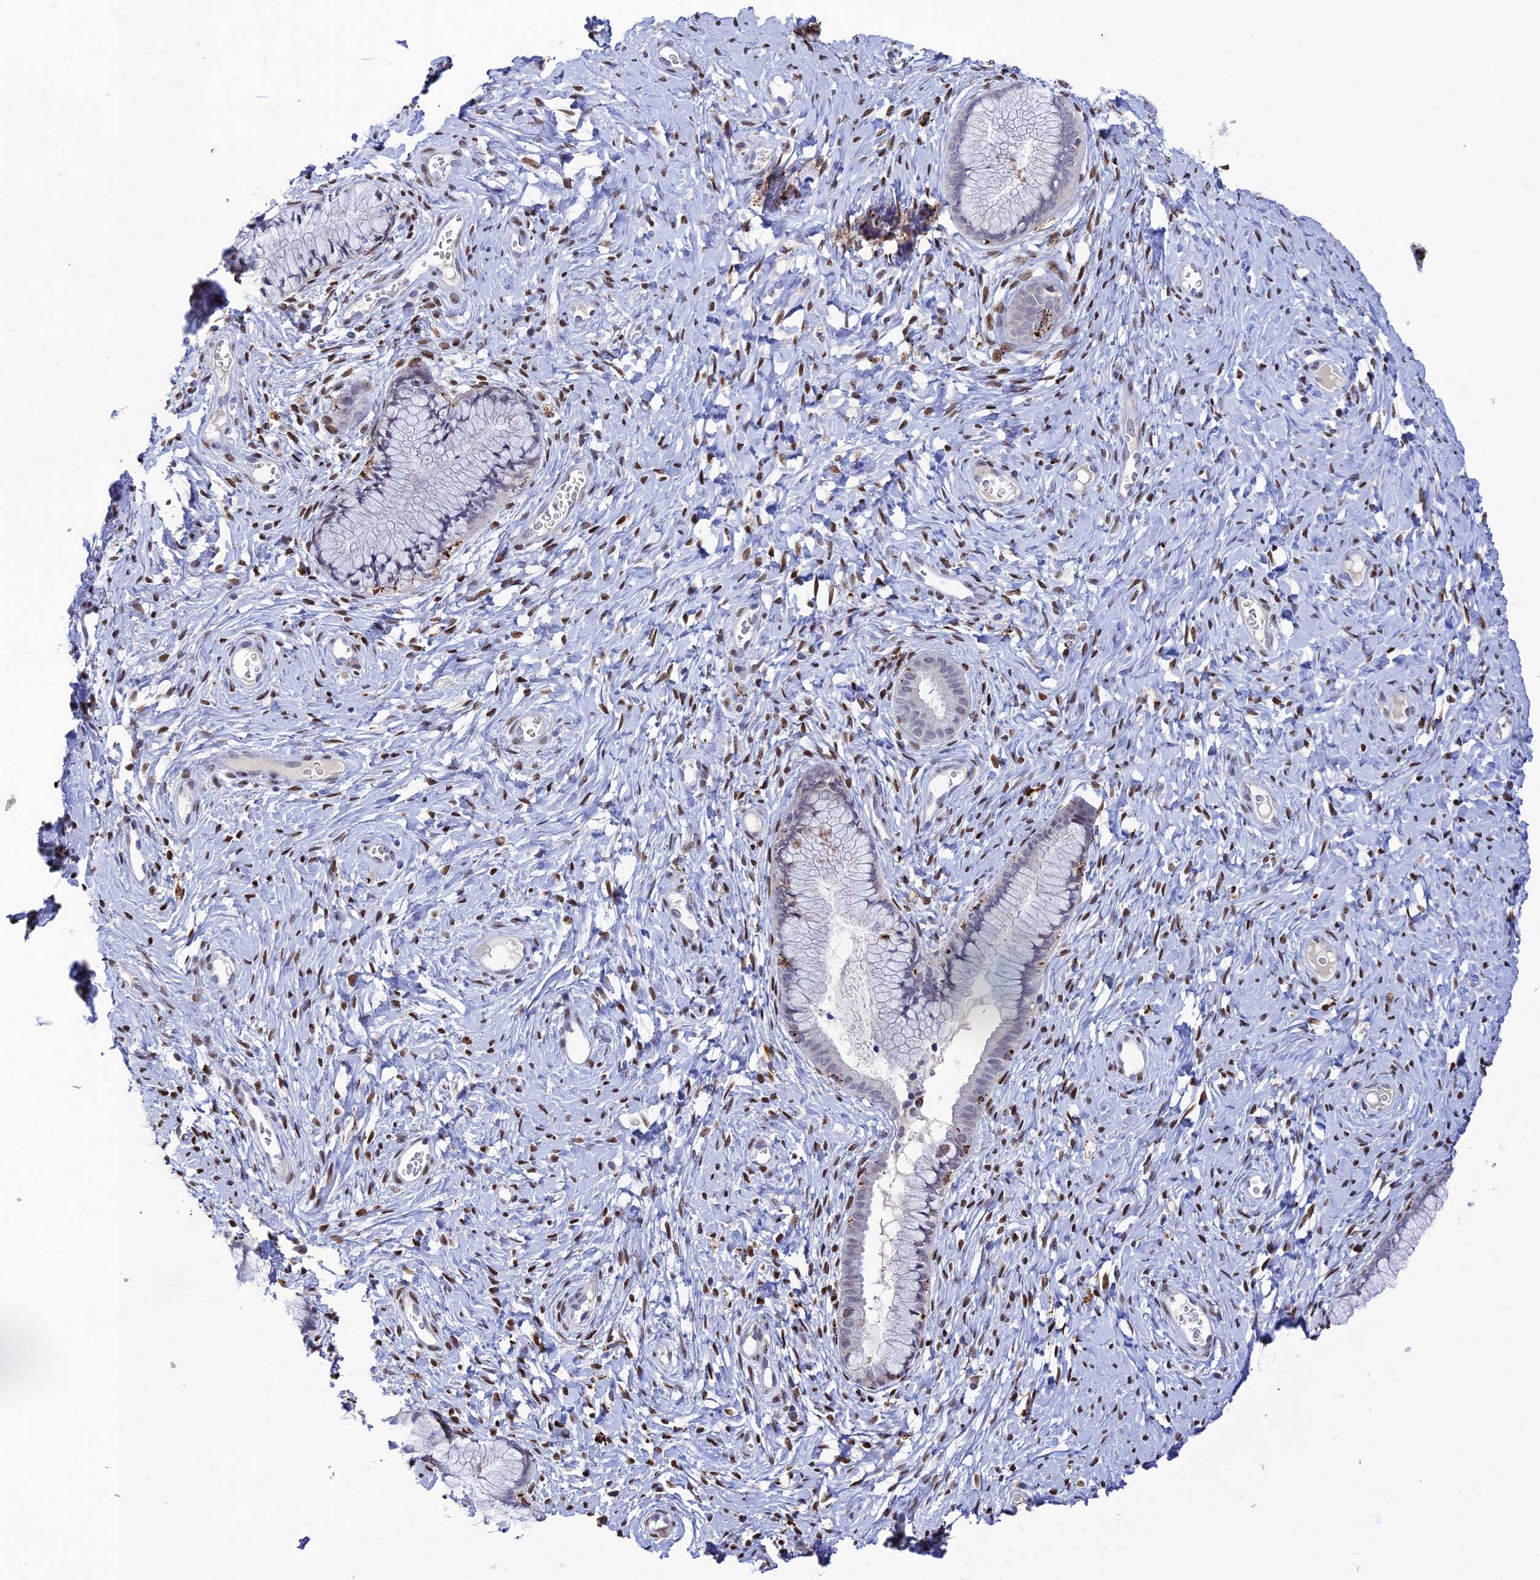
{"staining": {"intensity": "negative", "quantity": "none", "location": "none"}, "tissue": "cervix", "cell_type": "Glandular cells", "image_type": "normal", "snomed": [{"axis": "morphology", "description": "Normal tissue, NOS"}, {"axis": "topography", "description": "Cervix"}], "caption": "Protein analysis of benign cervix demonstrates no significant expression in glandular cells. (Immunohistochemistry (ihc), brightfield microscopy, high magnification).", "gene": "HIC1", "patient": {"sex": "female", "age": 42}}